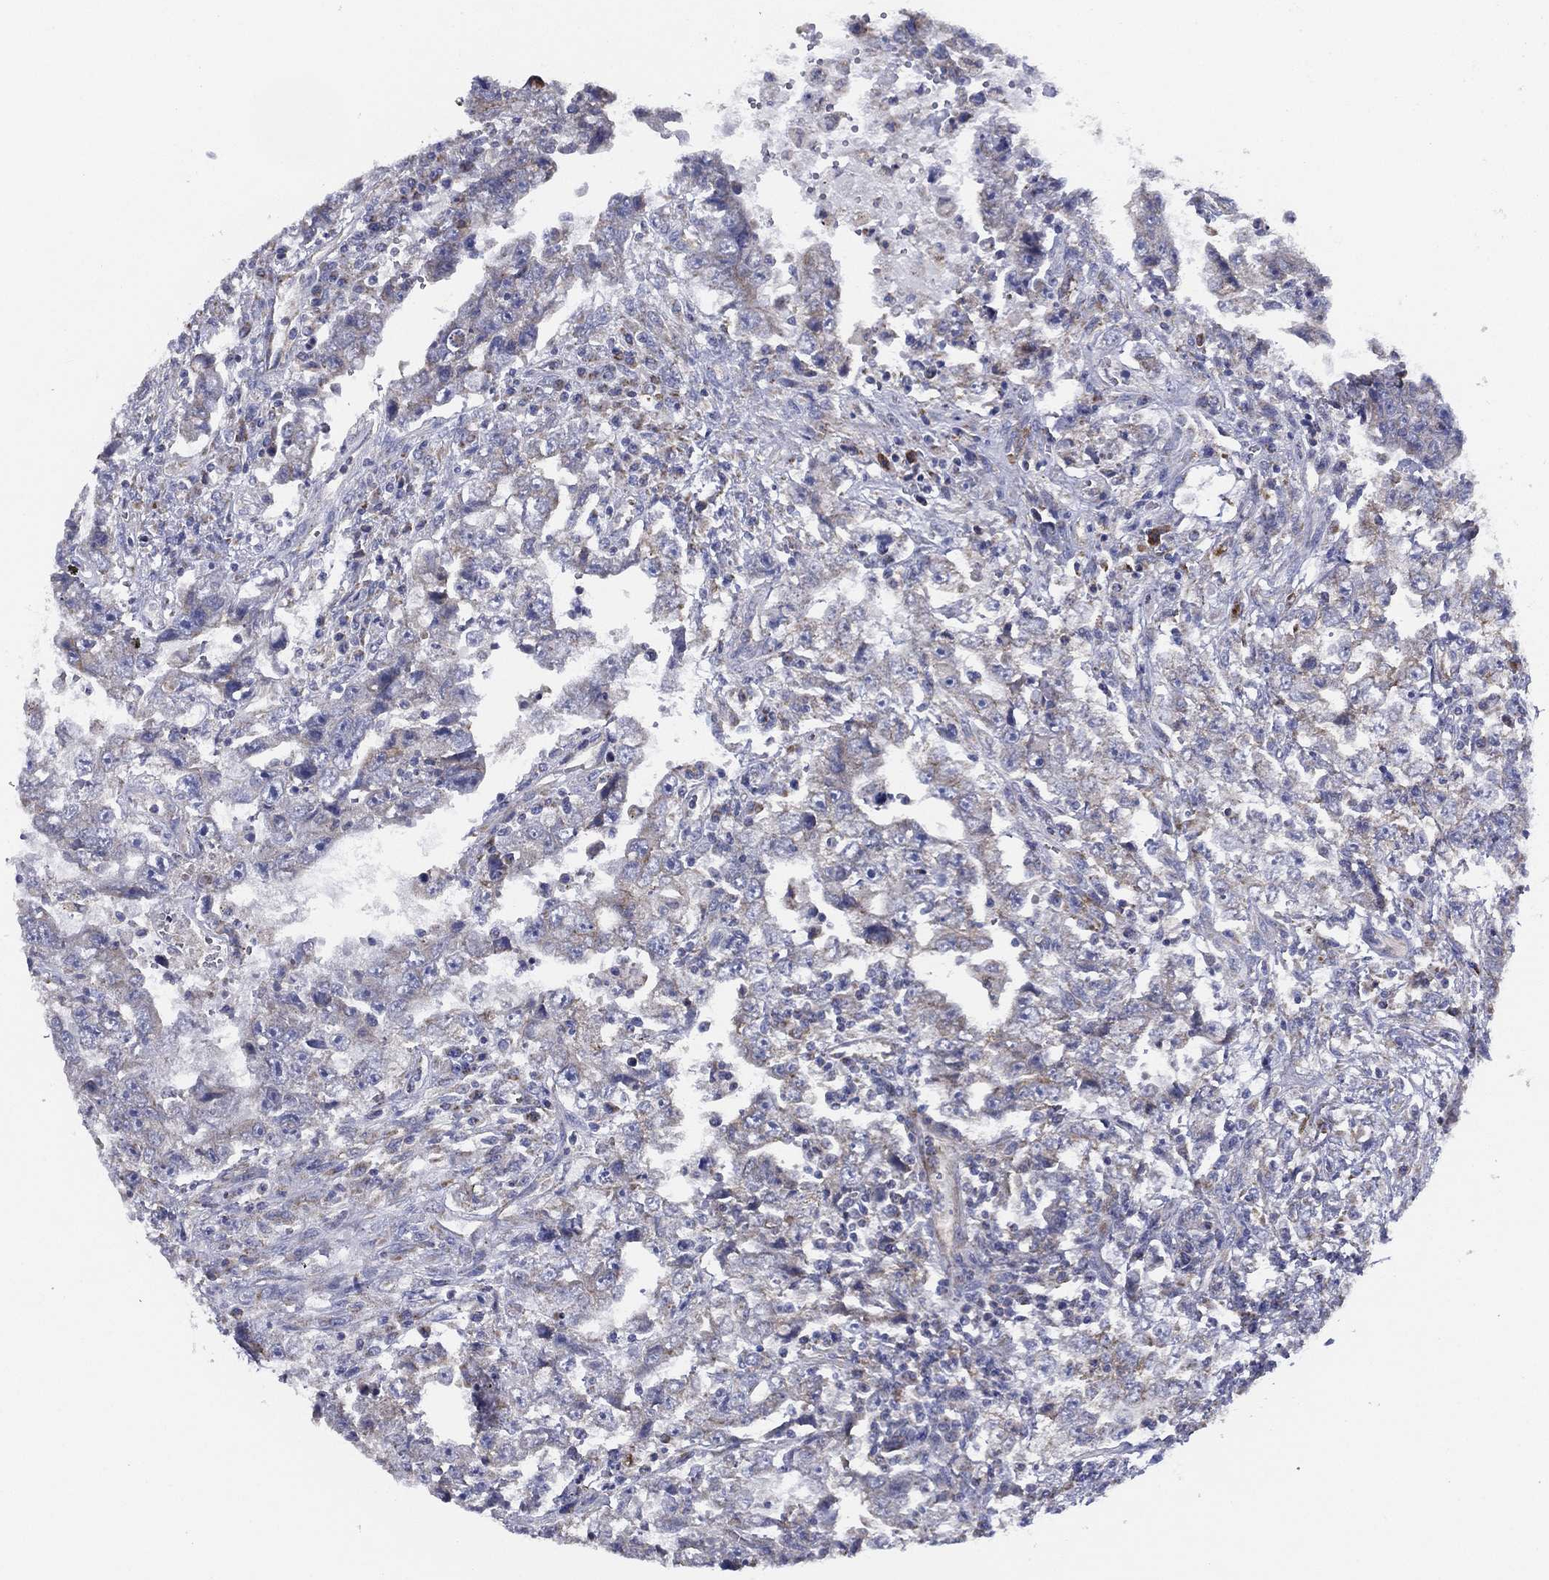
{"staining": {"intensity": "weak", "quantity": "<25%", "location": "cytoplasmic/membranous"}, "tissue": "testis cancer", "cell_type": "Tumor cells", "image_type": "cancer", "snomed": [{"axis": "morphology", "description": "Carcinoma, Embryonal, NOS"}, {"axis": "topography", "description": "Testis"}], "caption": "Human testis embryonal carcinoma stained for a protein using immunohistochemistry shows no positivity in tumor cells.", "gene": "ZNF223", "patient": {"sex": "male", "age": 26}}